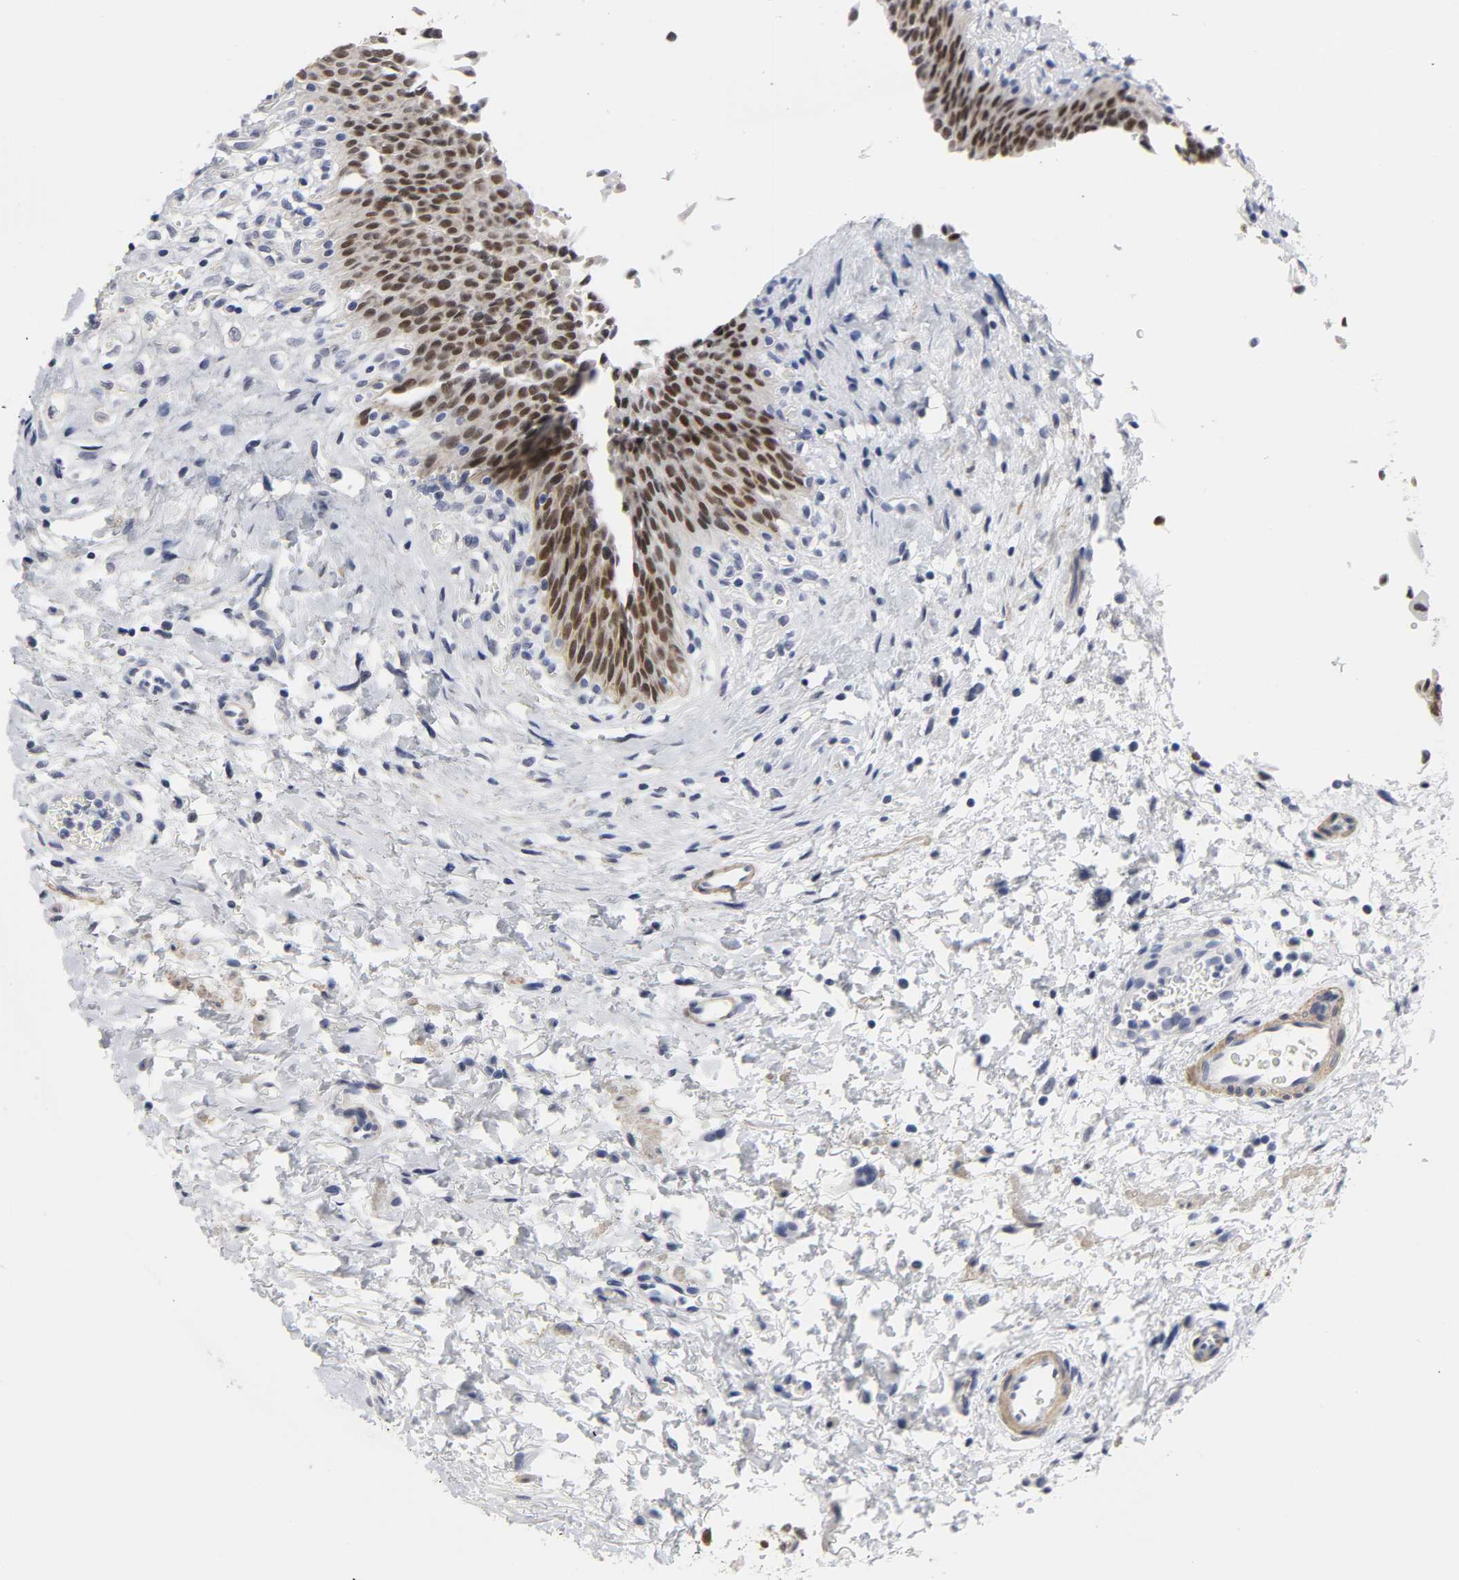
{"staining": {"intensity": "strong", "quantity": ">75%", "location": "cytoplasmic/membranous,nuclear"}, "tissue": "urinary bladder", "cell_type": "Urothelial cells", "image_type": "normal", "snomed": [{"axis": "morphology", "description": "Normal tissue, NOS"}, {"axis": "morphology", "description": "Dysplasia, NOS"}, {"axis": "topography", "description": "Urinary bladder"}], "caption": "This image shows normal urinary bladder stained with IHC to label a protein in brown. The cytoplasmic/membranous,nuclear of urothelial cells show strong positivity for the protein. Nuclei are counter-stained blue.", "gene": "GRHL2", "patient": {"sex": "male", "age": 35}}